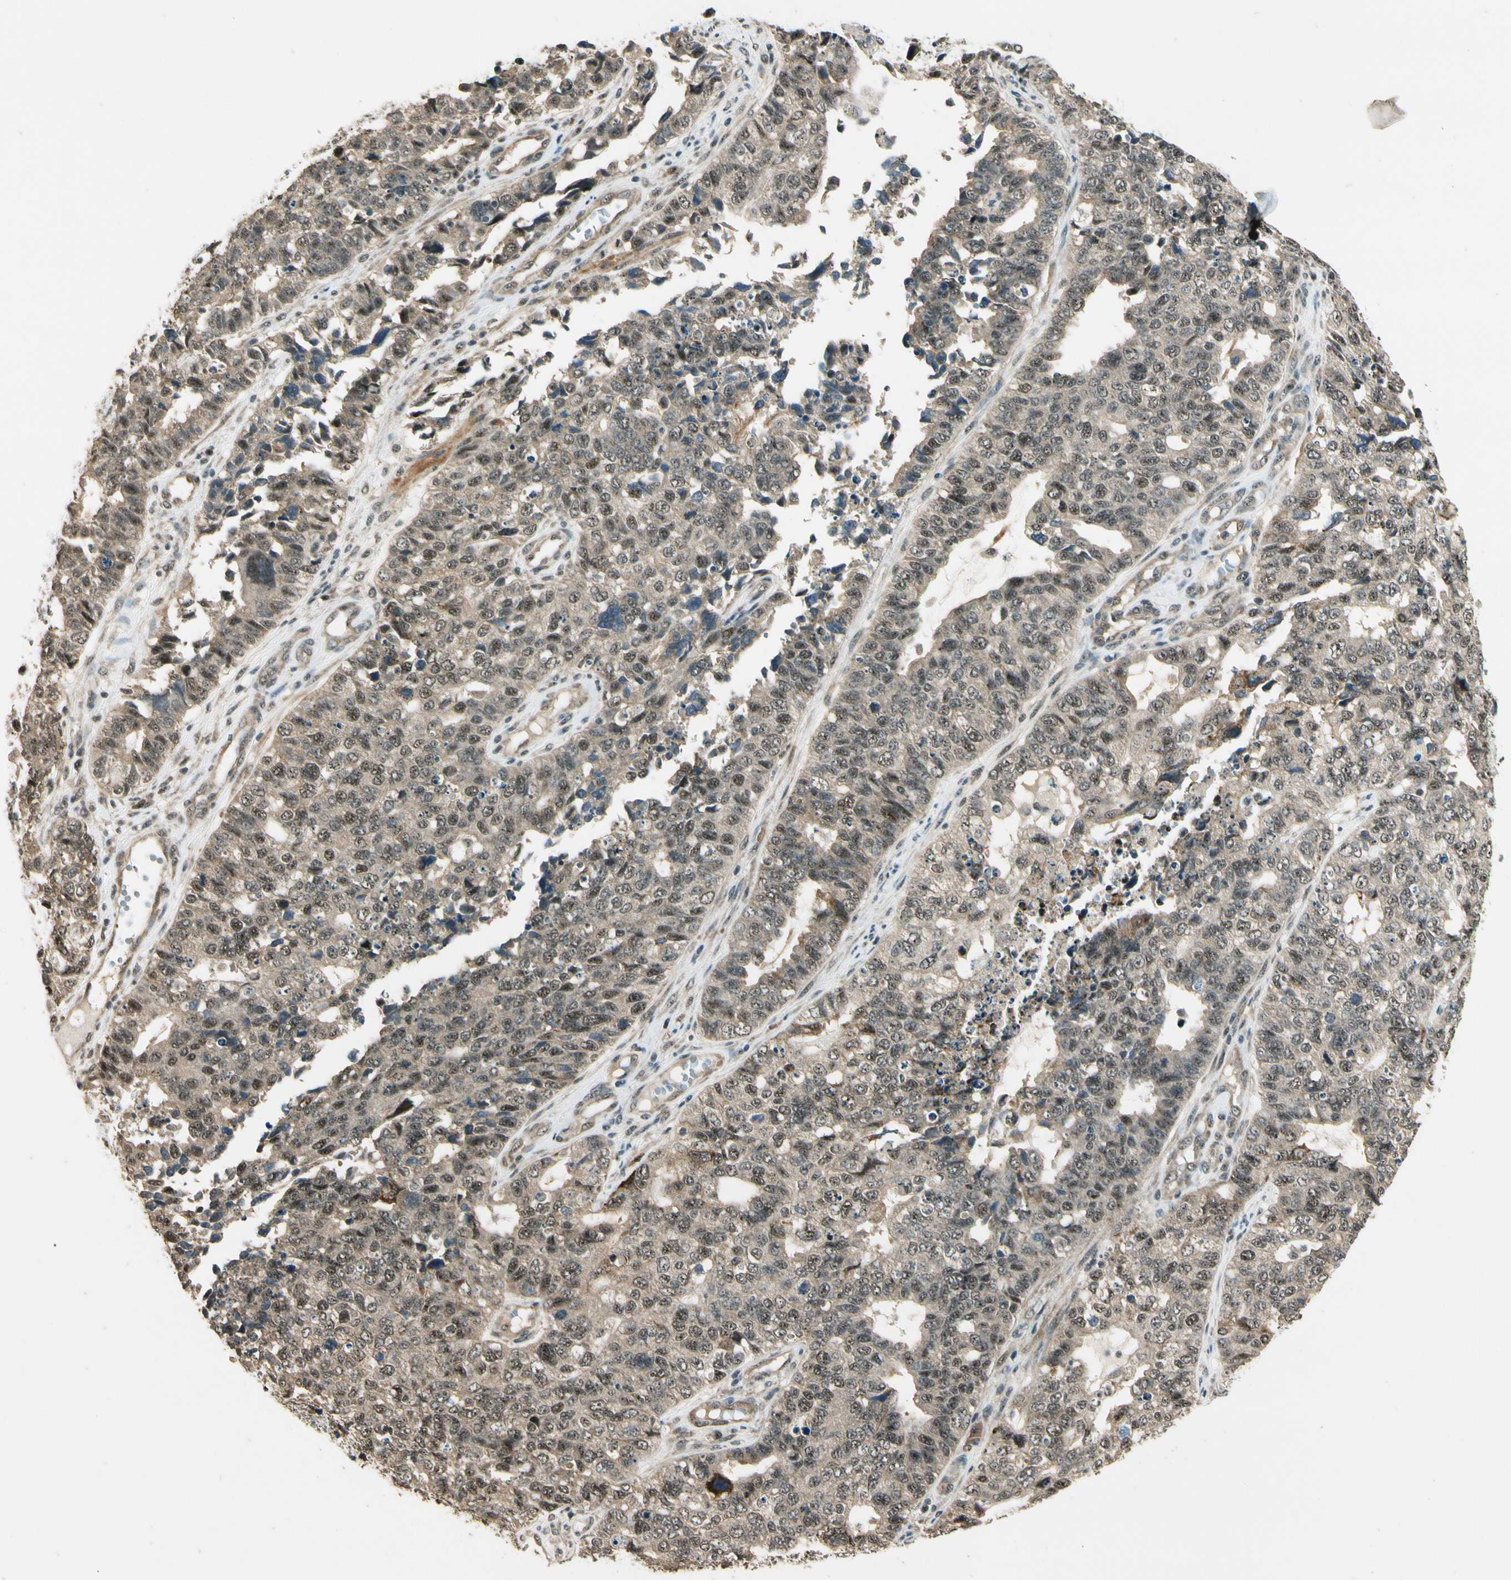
{"staining": {"intensity": "moderate", "quantity": ">75%", "location": "cytoplasmic/membranous,nuclear"}, "tissue": "cervical cancer", "cell_type": "Tumor cells", "image_type": "cancer", "snomed": [{"axis": "morphology", "description": "Squamous cell carcinoma, NOS"}, {"axis": "topography", "description": "Cervix"}], "caption": "Moderate cytoplasmic/membranous and nuclear positivity is appreciated in approximately >75% of tumor cells in cervical cancer.", "gene": "MCPH1", "patient": {"sex": "female", "age": 63}}